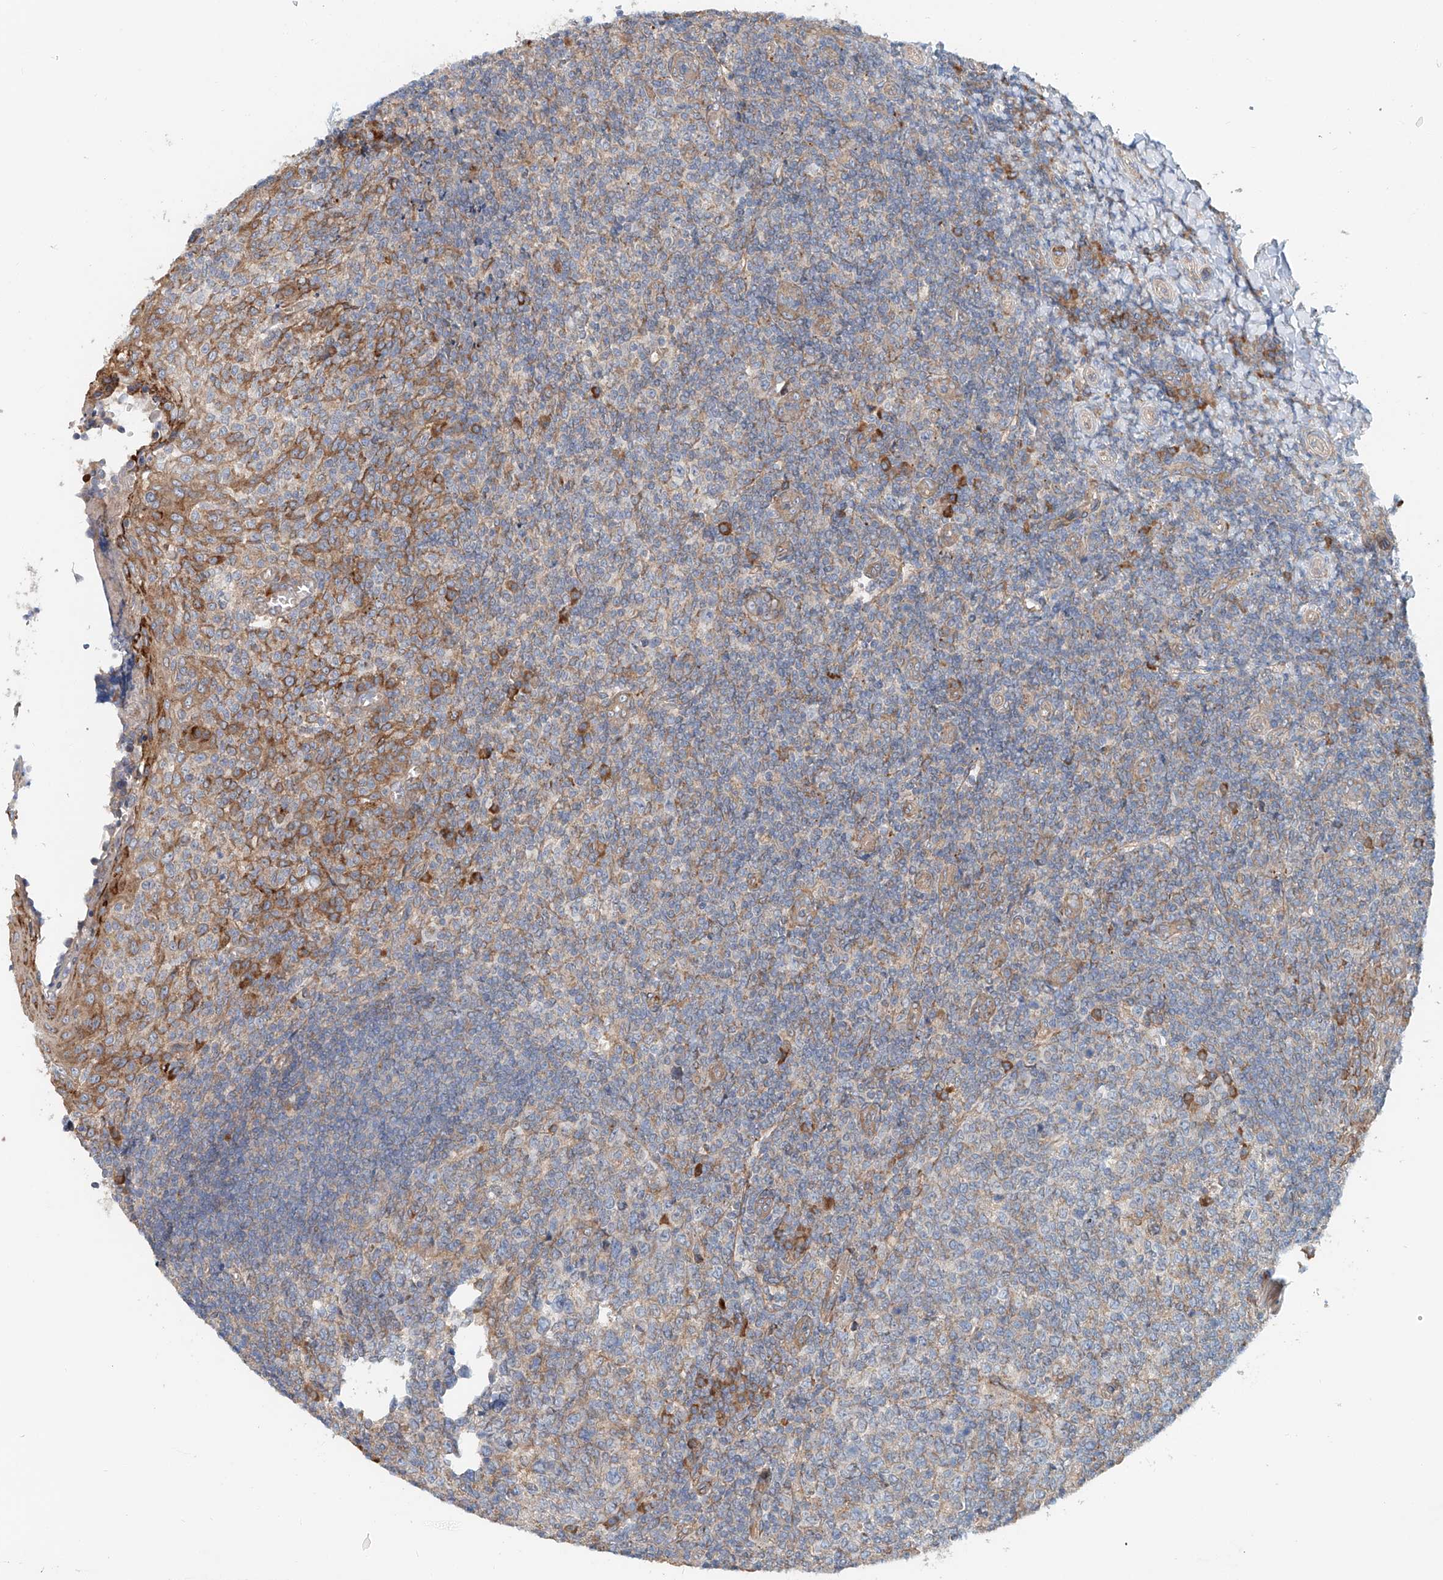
{"staining": {"intensity": "moderate", "quantity": "<25%", "location": "cytoplasmic/membranous"}, "tissue": "tonsil", "cell_type": "Germinal center cells", "image_type": "normal", "snomed": [{"axis": "morphology", "description": "Normal tissue, NOS"}, {"axis": "topography", "description": "Tonsil"}], "caption": "DAB (3,3'-diaminobenzidine) immunohistochemical staining of unremarkable tonsil demonstrates moderate cytoplasmic/membranous protein staining in approximately <25% of germinal center cells.", "gene": "SNAP29", "patient": {"sex": "female", "age": 19}}